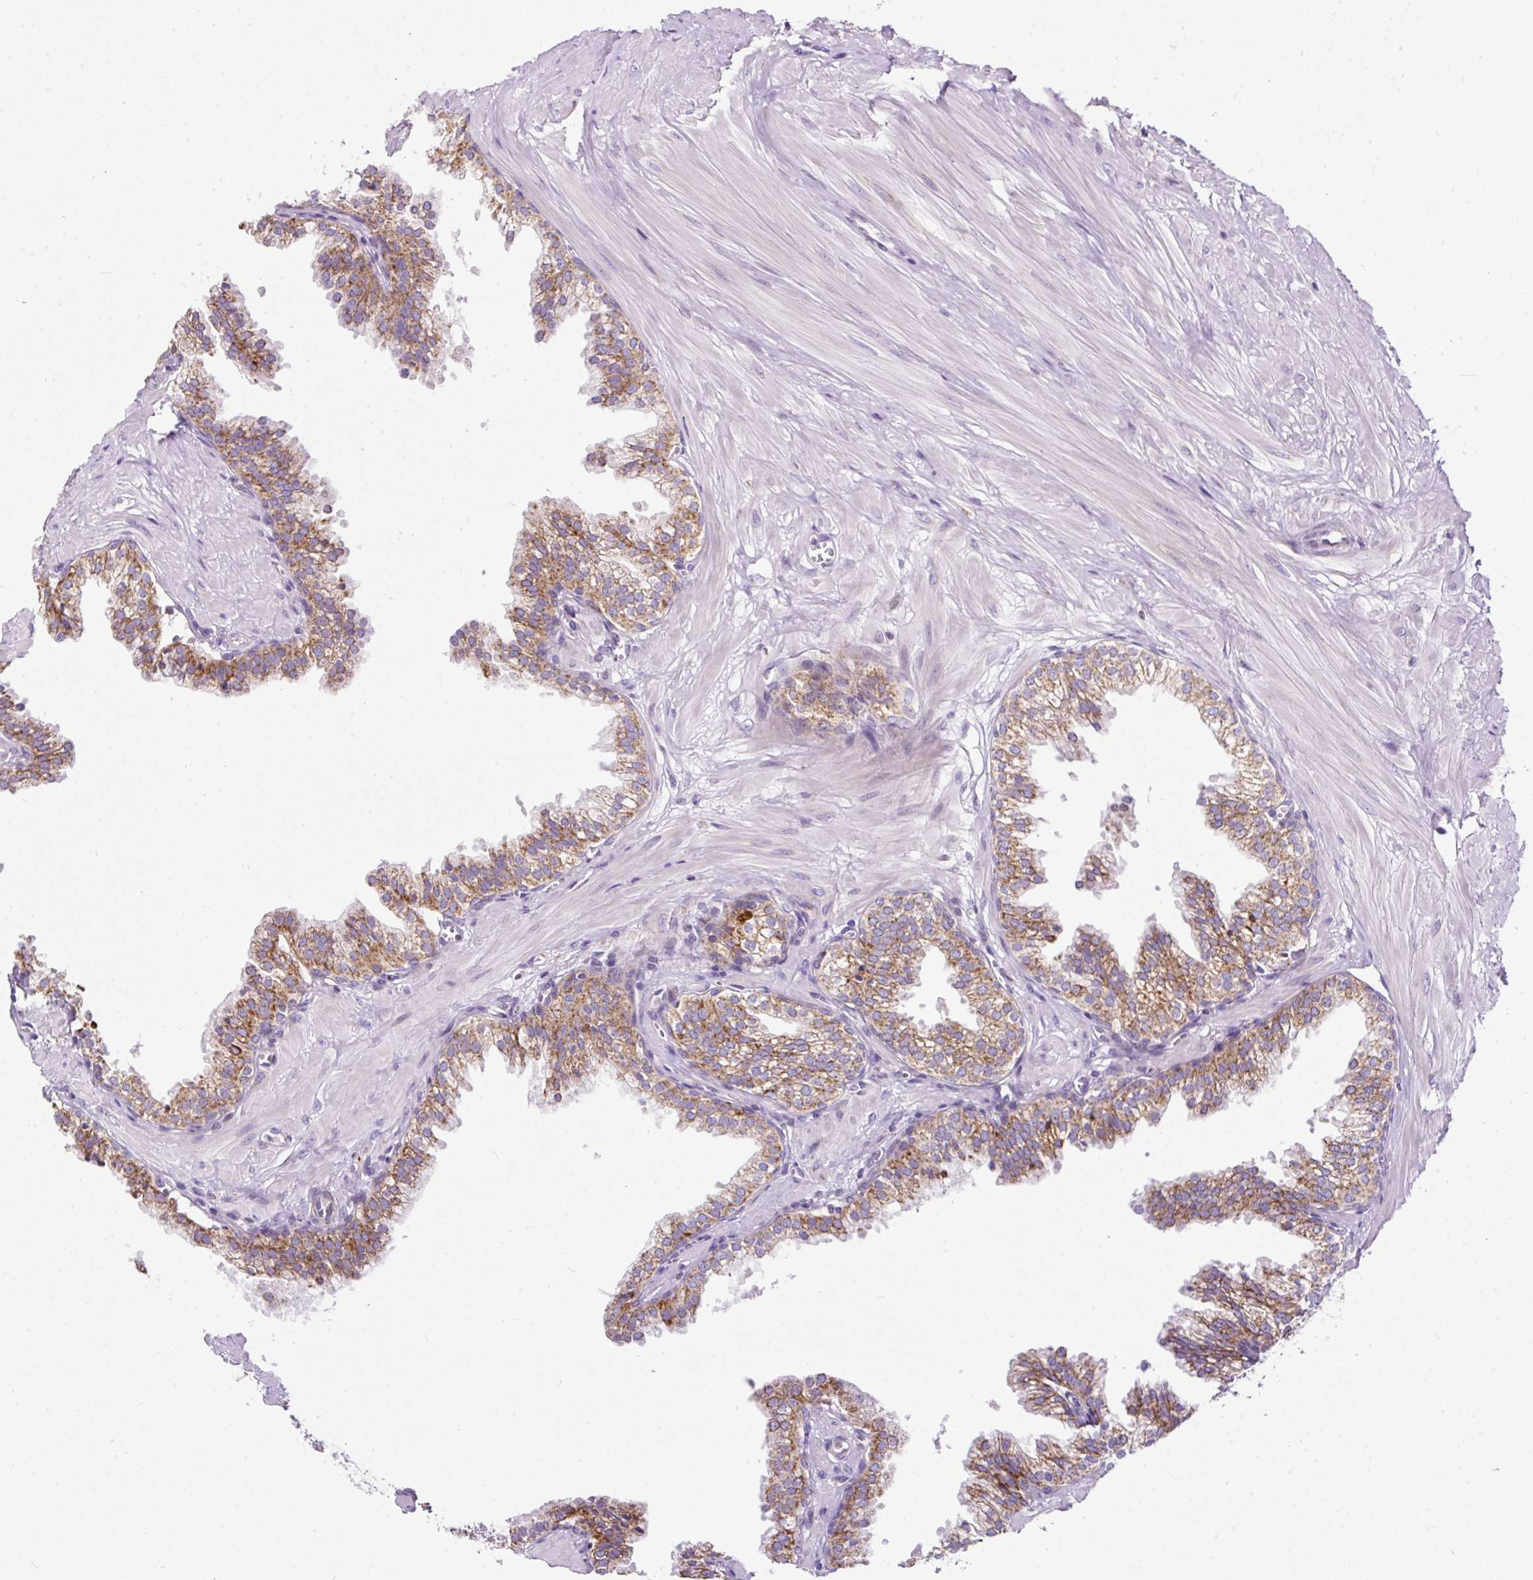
{"staining": {"intensity": "moderate", "quantity": ">75%", "location": "cytoplasmic/membranous"}, "tissue": "prostate", "cell_type": "Glandular cells", "image_type": "normal", "snomed": [{"axis": "morphology", "description": "Normal tissue, NOS"}, {"axis": "topography", "description": "Prostate"}, {"axis": "topography", "description": "Peripheral nerve tissue"}], "caption": "Immunohistochemistry (IHC) of benign prostate exhibits medium levels of moderate cytoplasmic/membranous positivity in approximately >75% of glandular cells.", "gene": "FMC1", "patient": {"sex": "male", "age": 55}}